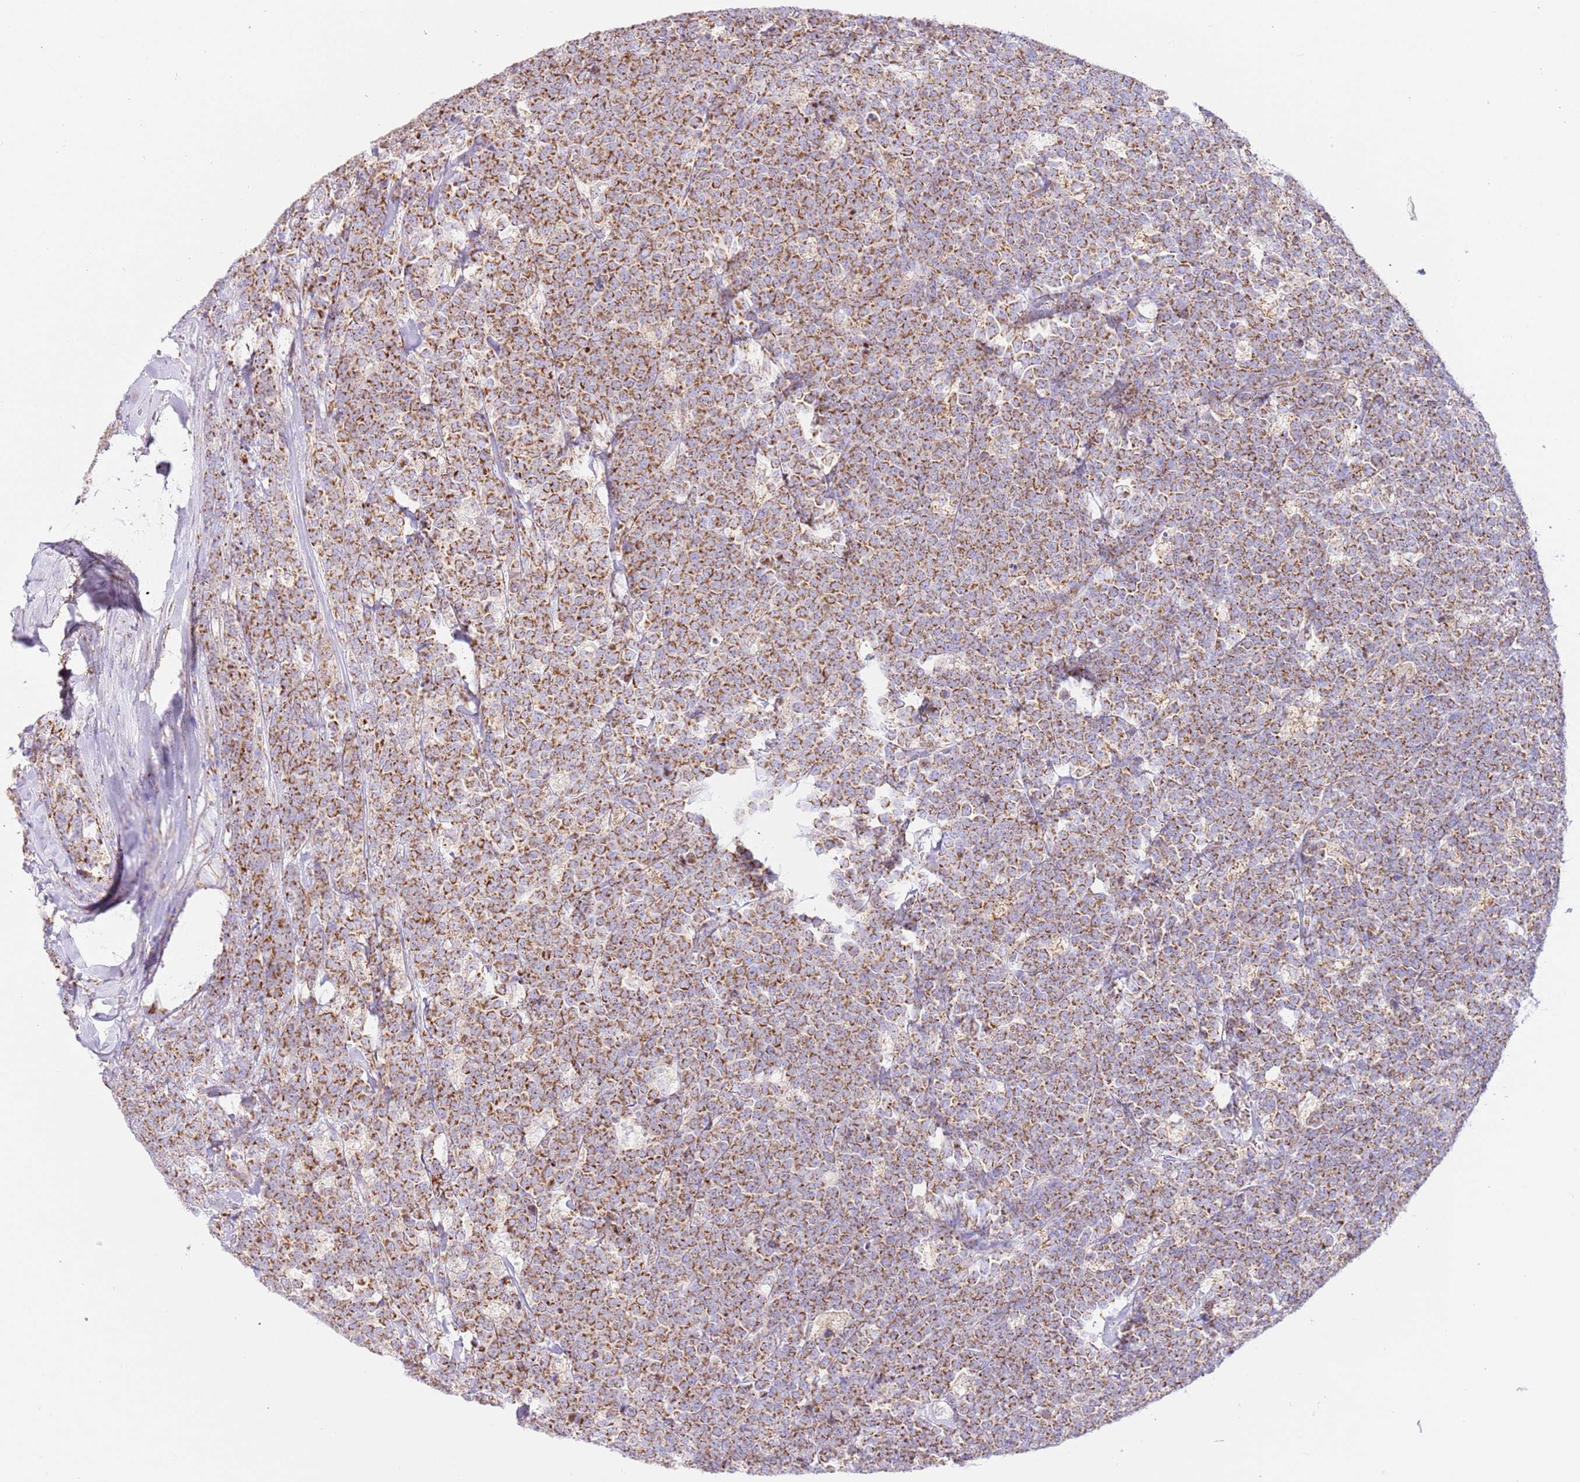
{"staining": {"intensity": "strong", "quantity": ">75%", "location": "cytoplasmic/membranous"}, "tissue": "lymphoma", "cell_type": "Tumor cells", "image_type": "cancer", "snomed": [{"axis": "morphology", "description": "Malignant lymphoma, non-Hodgkin's type, High grade"}, {"axis": "topography", "description": "Small intestine"}, {"axis": "topography", "description": "Colon"}], "caption": "Immunohistochemical staining of human malignant lymphoma, non-Hodgkin's type (high-grade) reveals high levels of strong cytoplasmic/membranous protein positivity in about >75% of tumor cells.", "gene": "ZBTB39", "patient": {"sex": "male", "age": 8}}